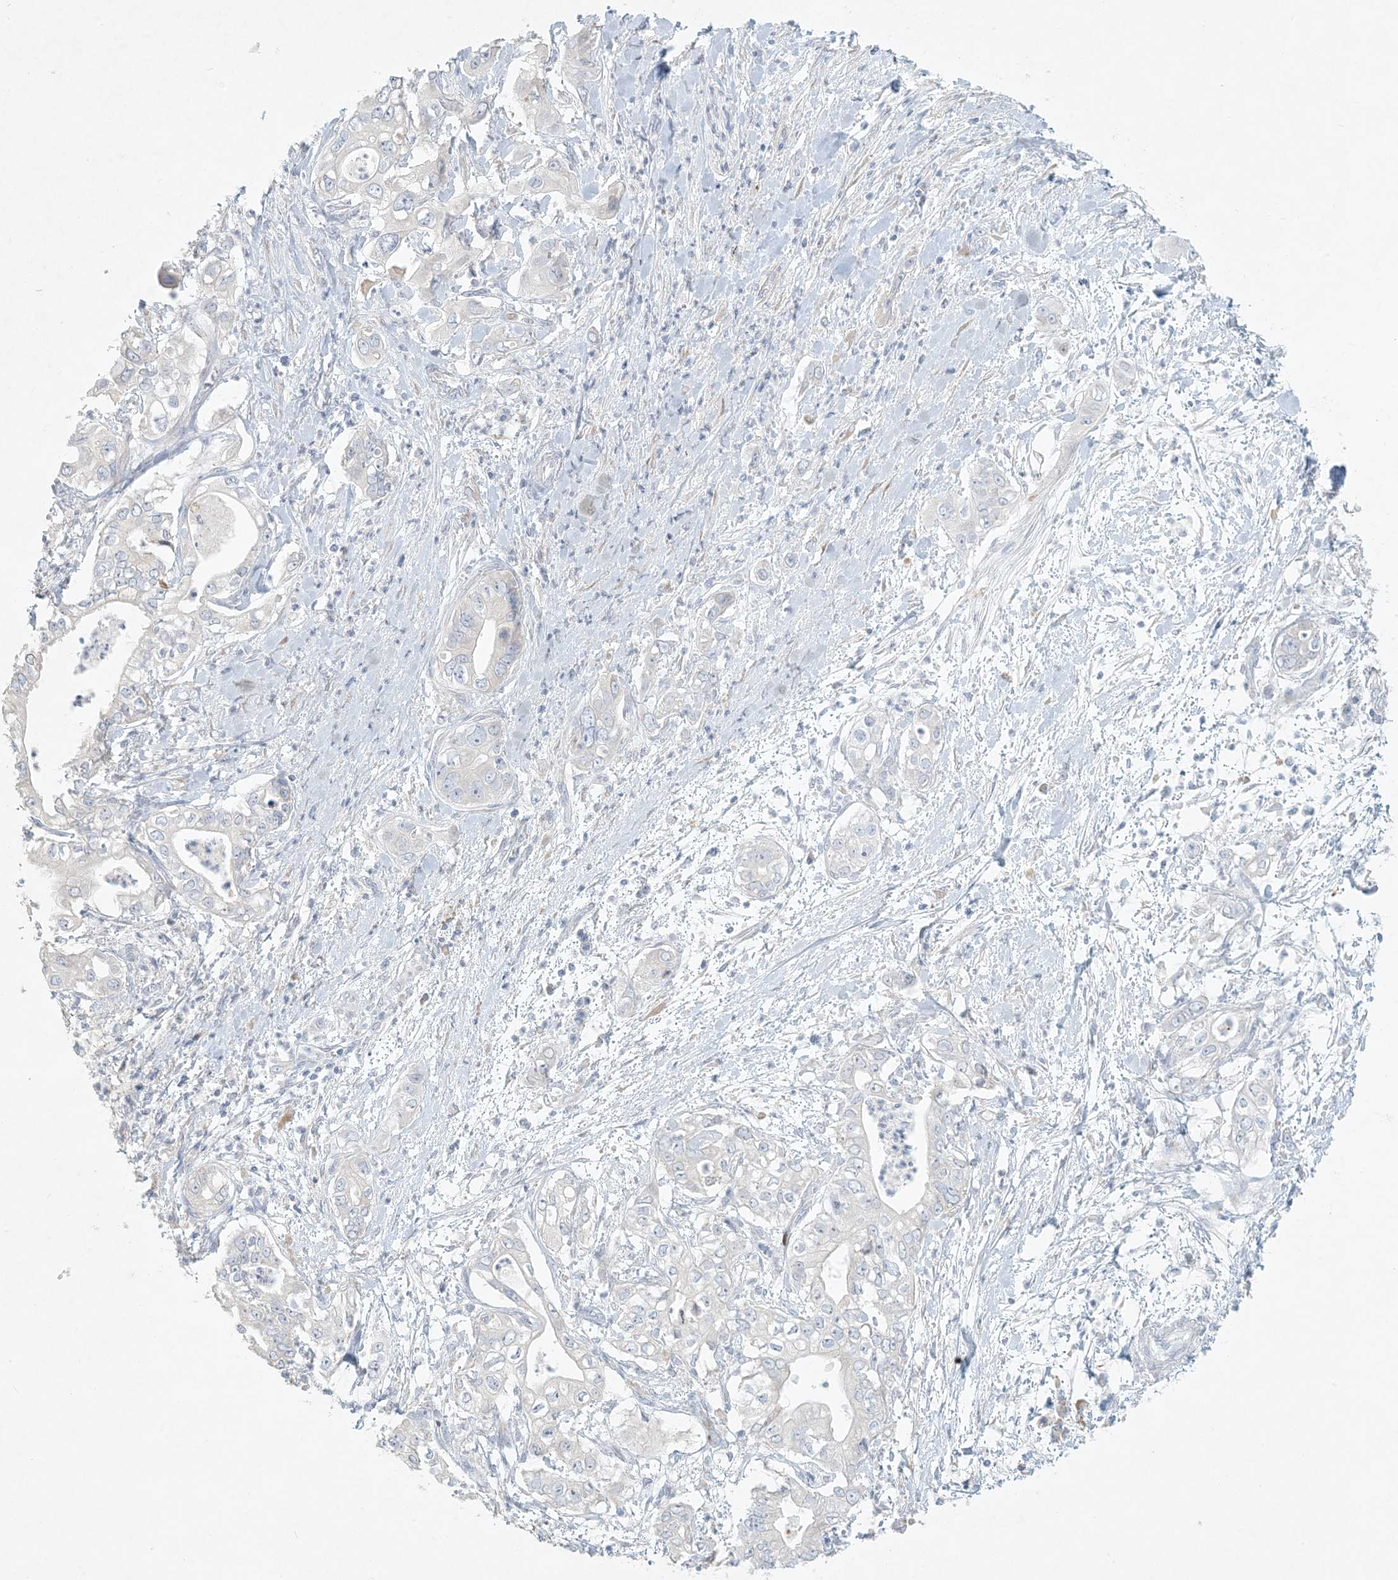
{"staining": {"intensity": "negative", "quantity": "none", "location": "none"}, "tissue": "pancreatic cancer", "cell_type": "Tumor cells", "image_type": "cancer", "snomed": [{"axis": "morphology", "description": "Adenocarcinoma, NOS"}, {"axis": "topography", "description": "Pancreas"}], "caption": "Immunohistochemistry (IHC) of pancreatic cancer displays no expression in tumor cells.", "gene": "ZNF385D", "patient": {"sex": "female", "age": 78}}